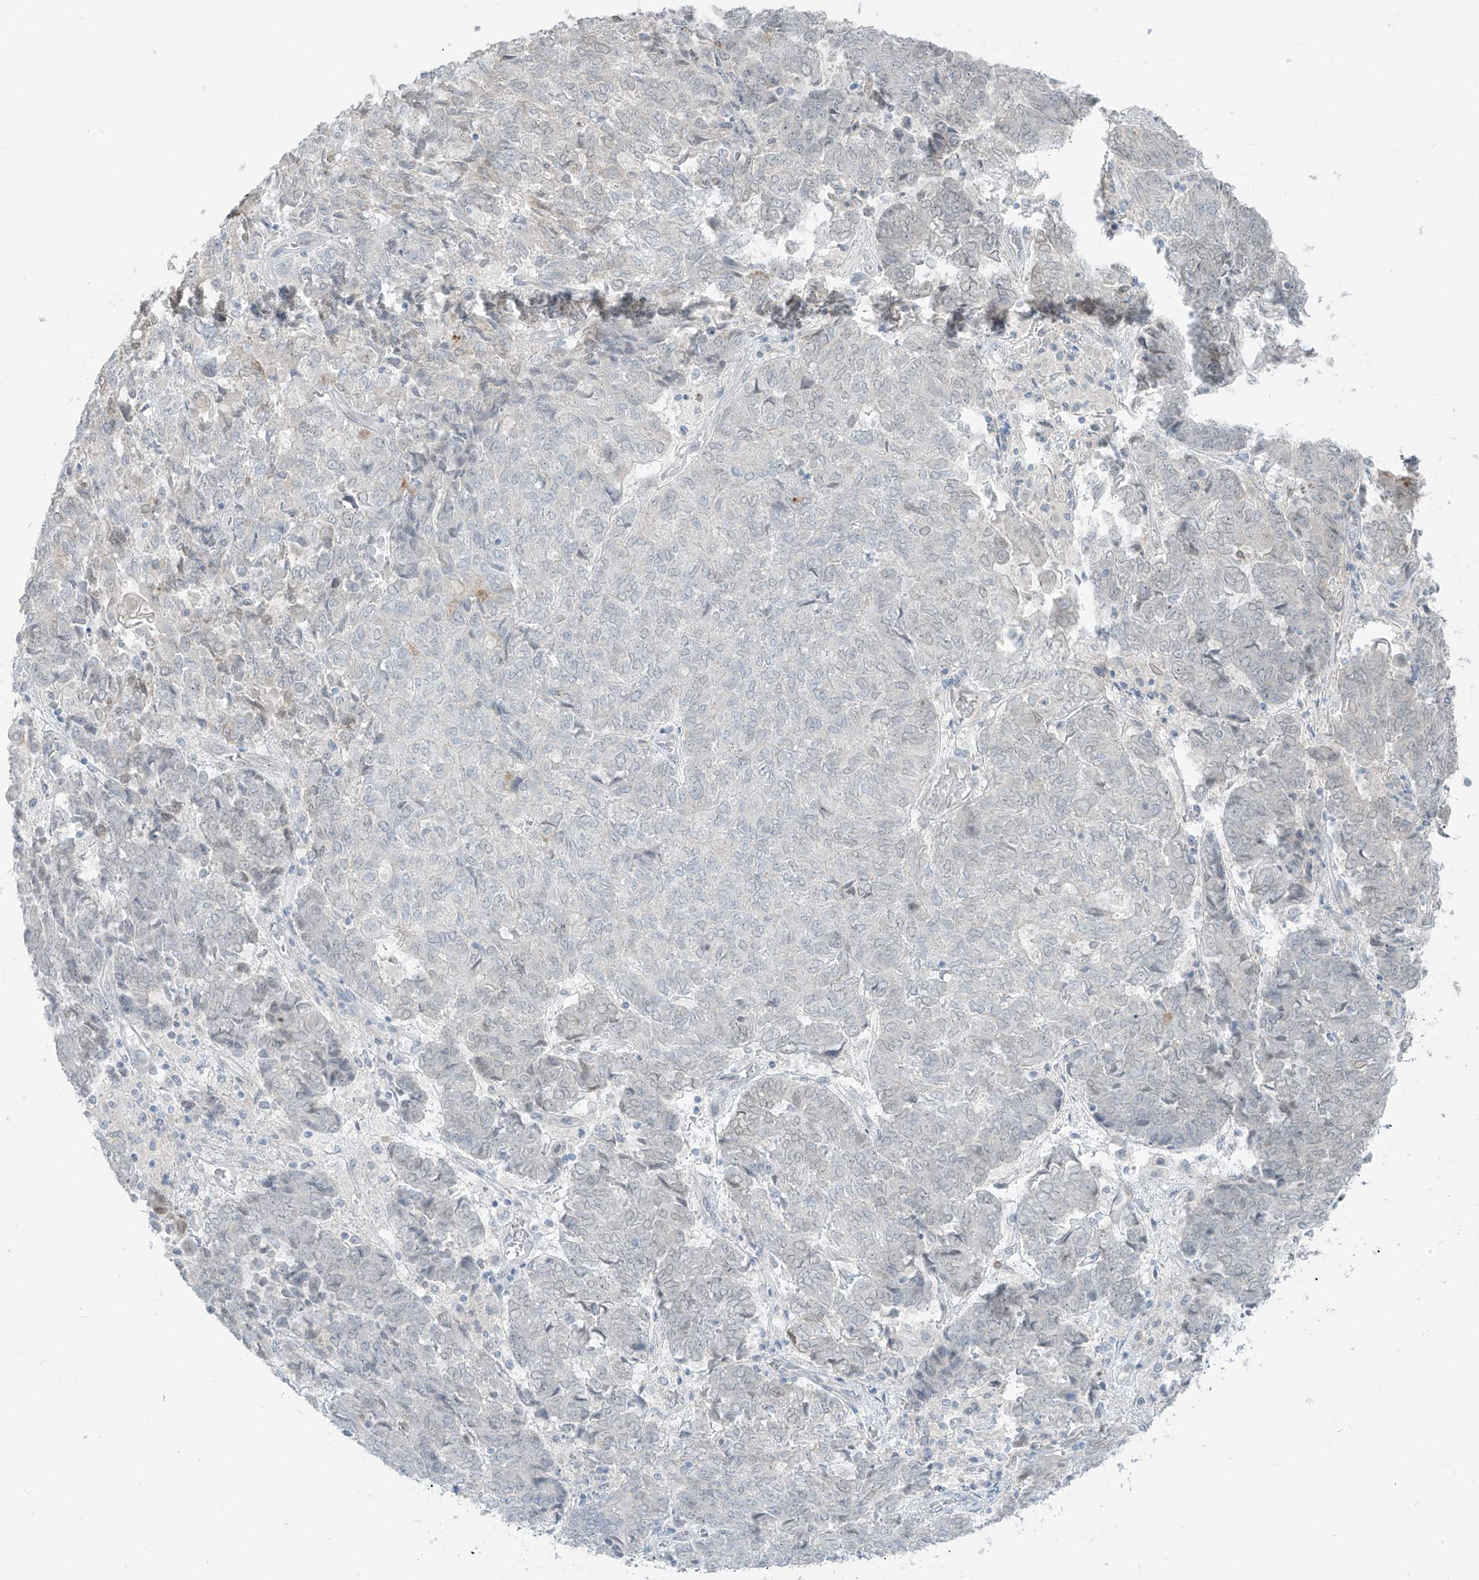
{"staining": {"intensity": "negative", "quantity": "none", "location": "none"}, "tissue": "endometrial cancer", "cell_type": "Tumor cells", "image_type": "cancer", "snomed": [{"axis": "morphology", "description": "Adenocarcinoma, NOS"}, {"axis": "topography", "description": "Endometrium"}], "caption": "A high-resolution photomicrograph shows immunohistochemistry (IHC) staining of adenocarcinoma (endometrial), which exhibits no significant staining in tumor cells.", "gene": "PRDM6", "patient": {"sex": "female", "age": 80}}